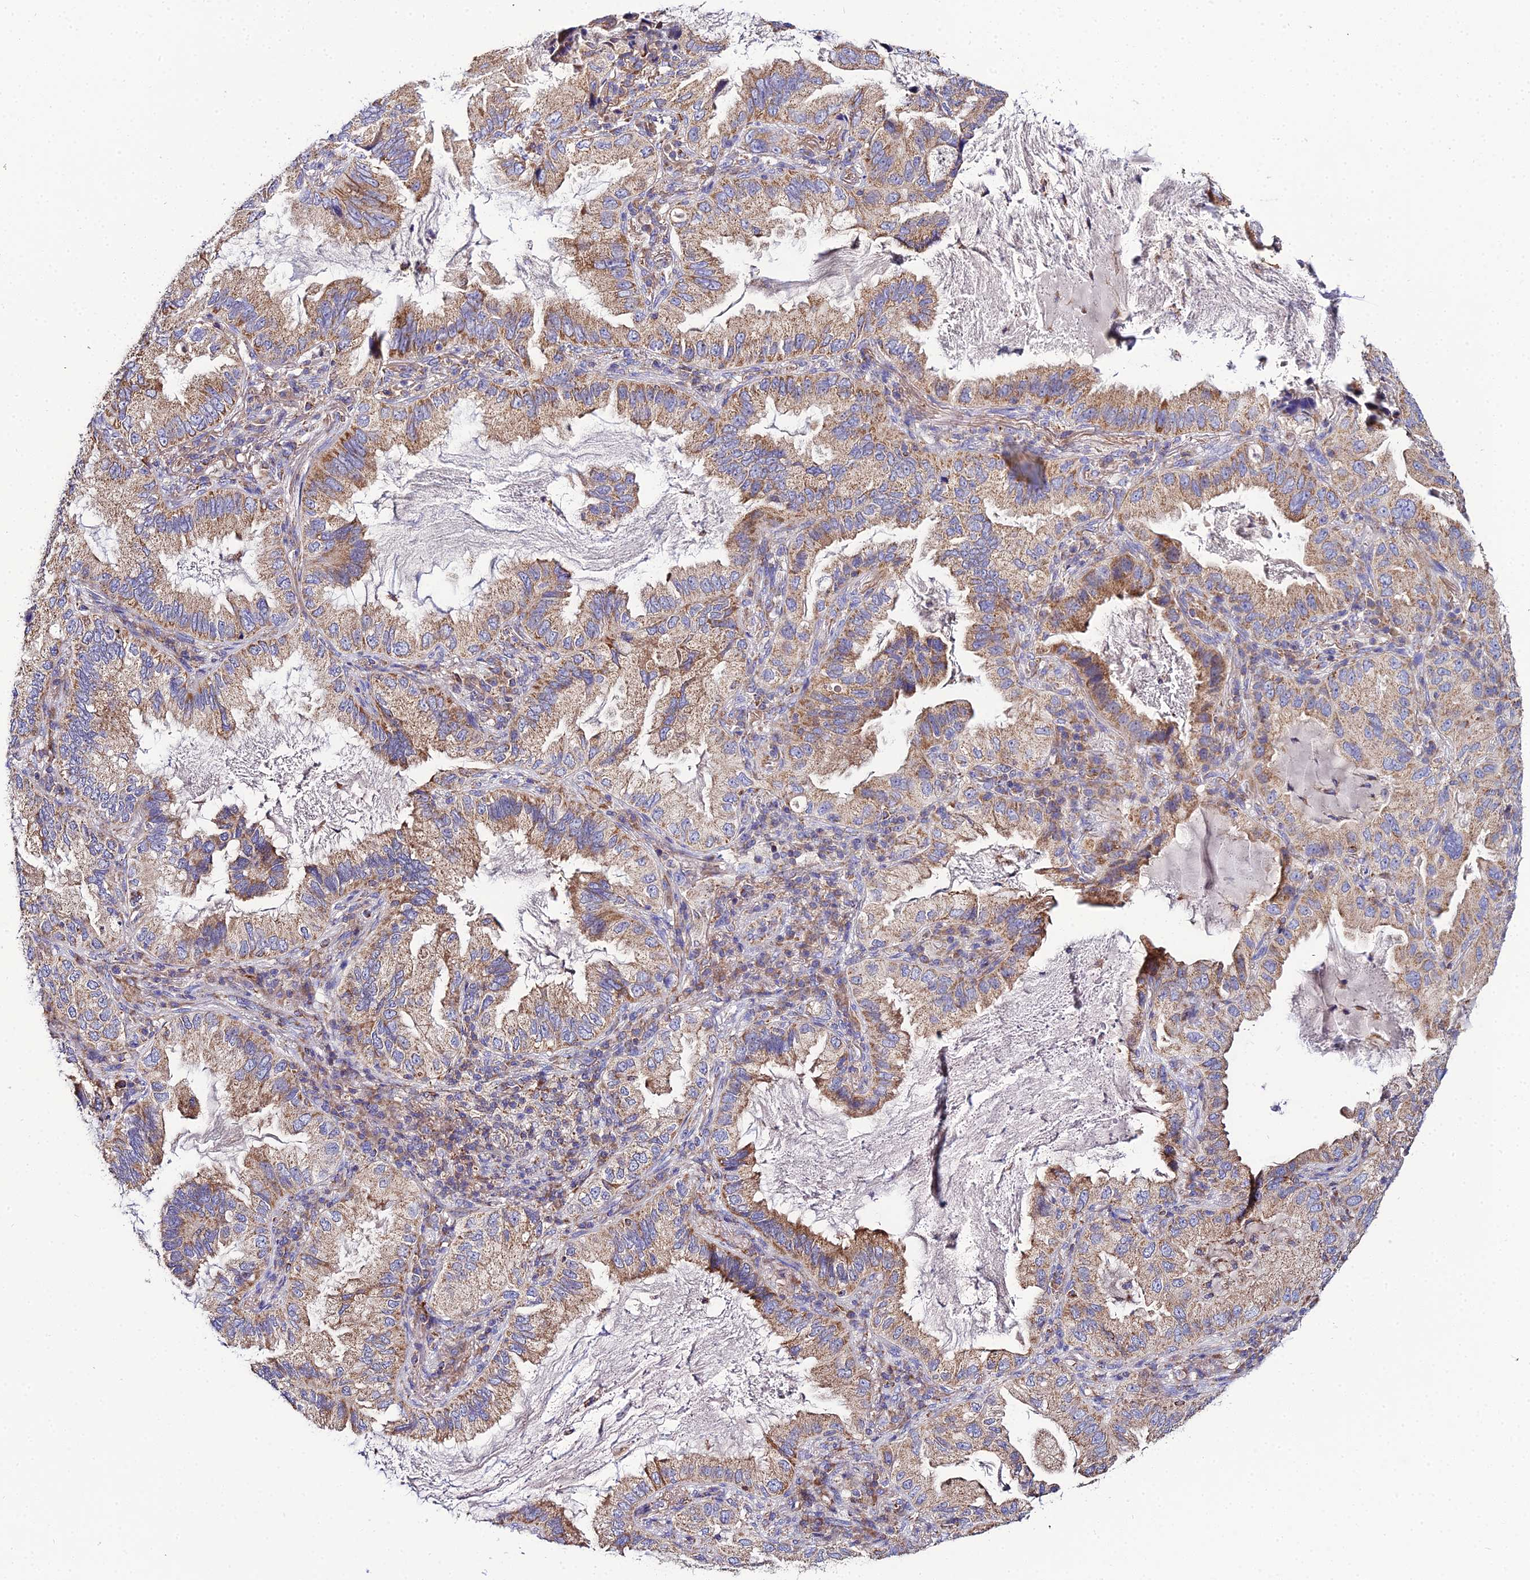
{"staining": {"intensity": "moderate", "quantity": "25%-75%", "location": "cytoplasmic/membranous"}, "tissue": "lung cancer", "cell_type": "Tumor cells", "image_type": "cancer", "snomed": [{"axis": "morphology", "description": "Adenocarcinoma, NOS"}, {"axis": "topography", "description": "Lung"}], "caption": "Protein analysis of lung adenocarcinoma tissue shows moderate cytoplasmic/membranous staining in approximately 25%-75% of tumor cells.", "gene": "NIPSNAP3A", "patient": {"sex": "female", "age": 69}}